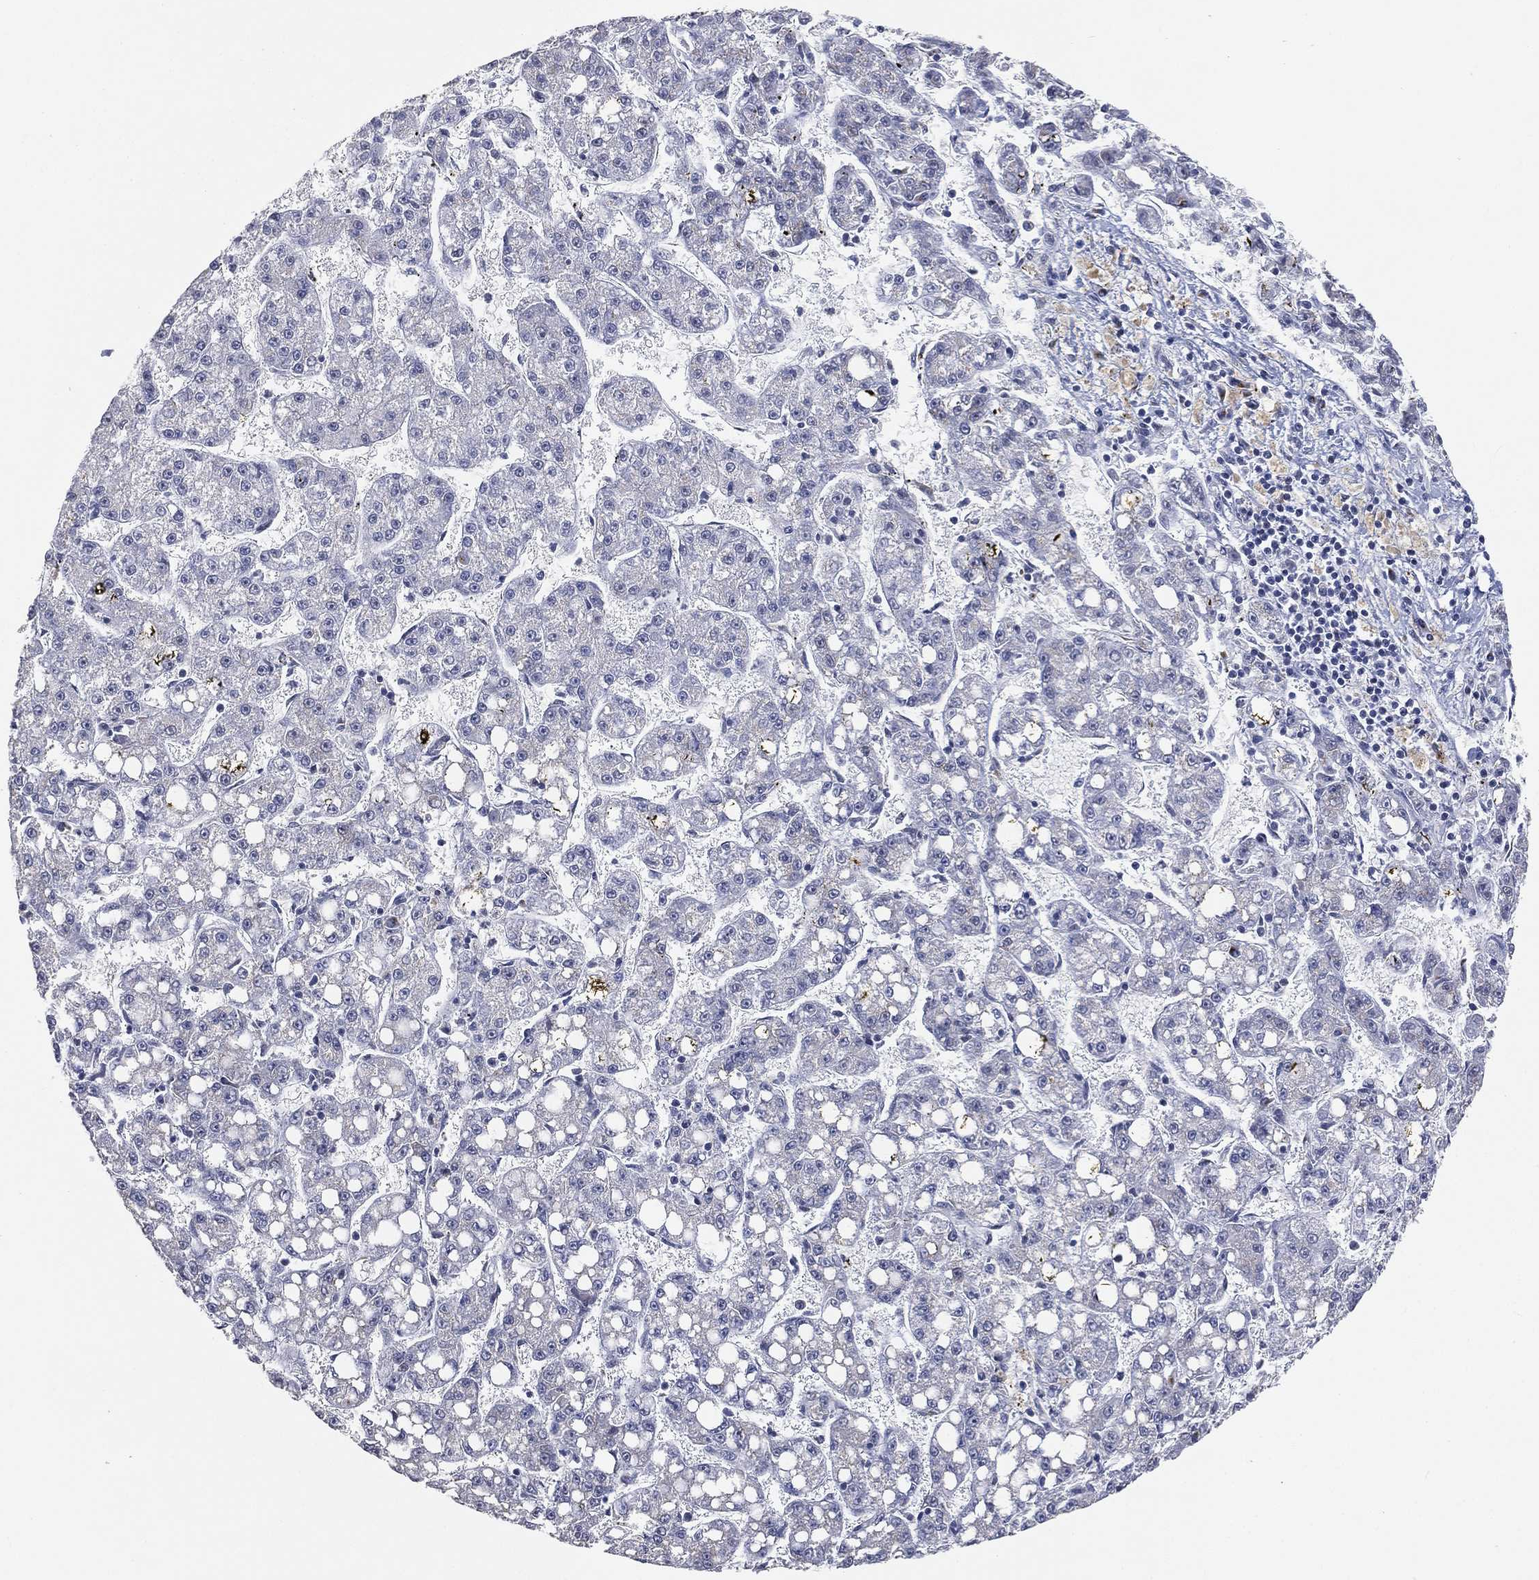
{"staining": {"intensity": "negative", "quantity": "none", "location": "none"}, "tissue": "liver cancer", "cell_type": "Tumor cells", "image_type": "cancer", "snomed": [{"axis": "morphology", "description": "Carcinoma, Hepatocellular, NOS"}, {"axis": "topography", "description": "Liver"}], "caption": "High magnification brightfield microscopy of liver hepatocellular carcinoma stained with DAB (brown) and counterstained with hematoxylin (blue): tumor cells show no significant positivity. (DAB IHC with hematoxylin counter stain).", "gene": "TICAM1", "patient": {"sex": "female", "age": 65}}